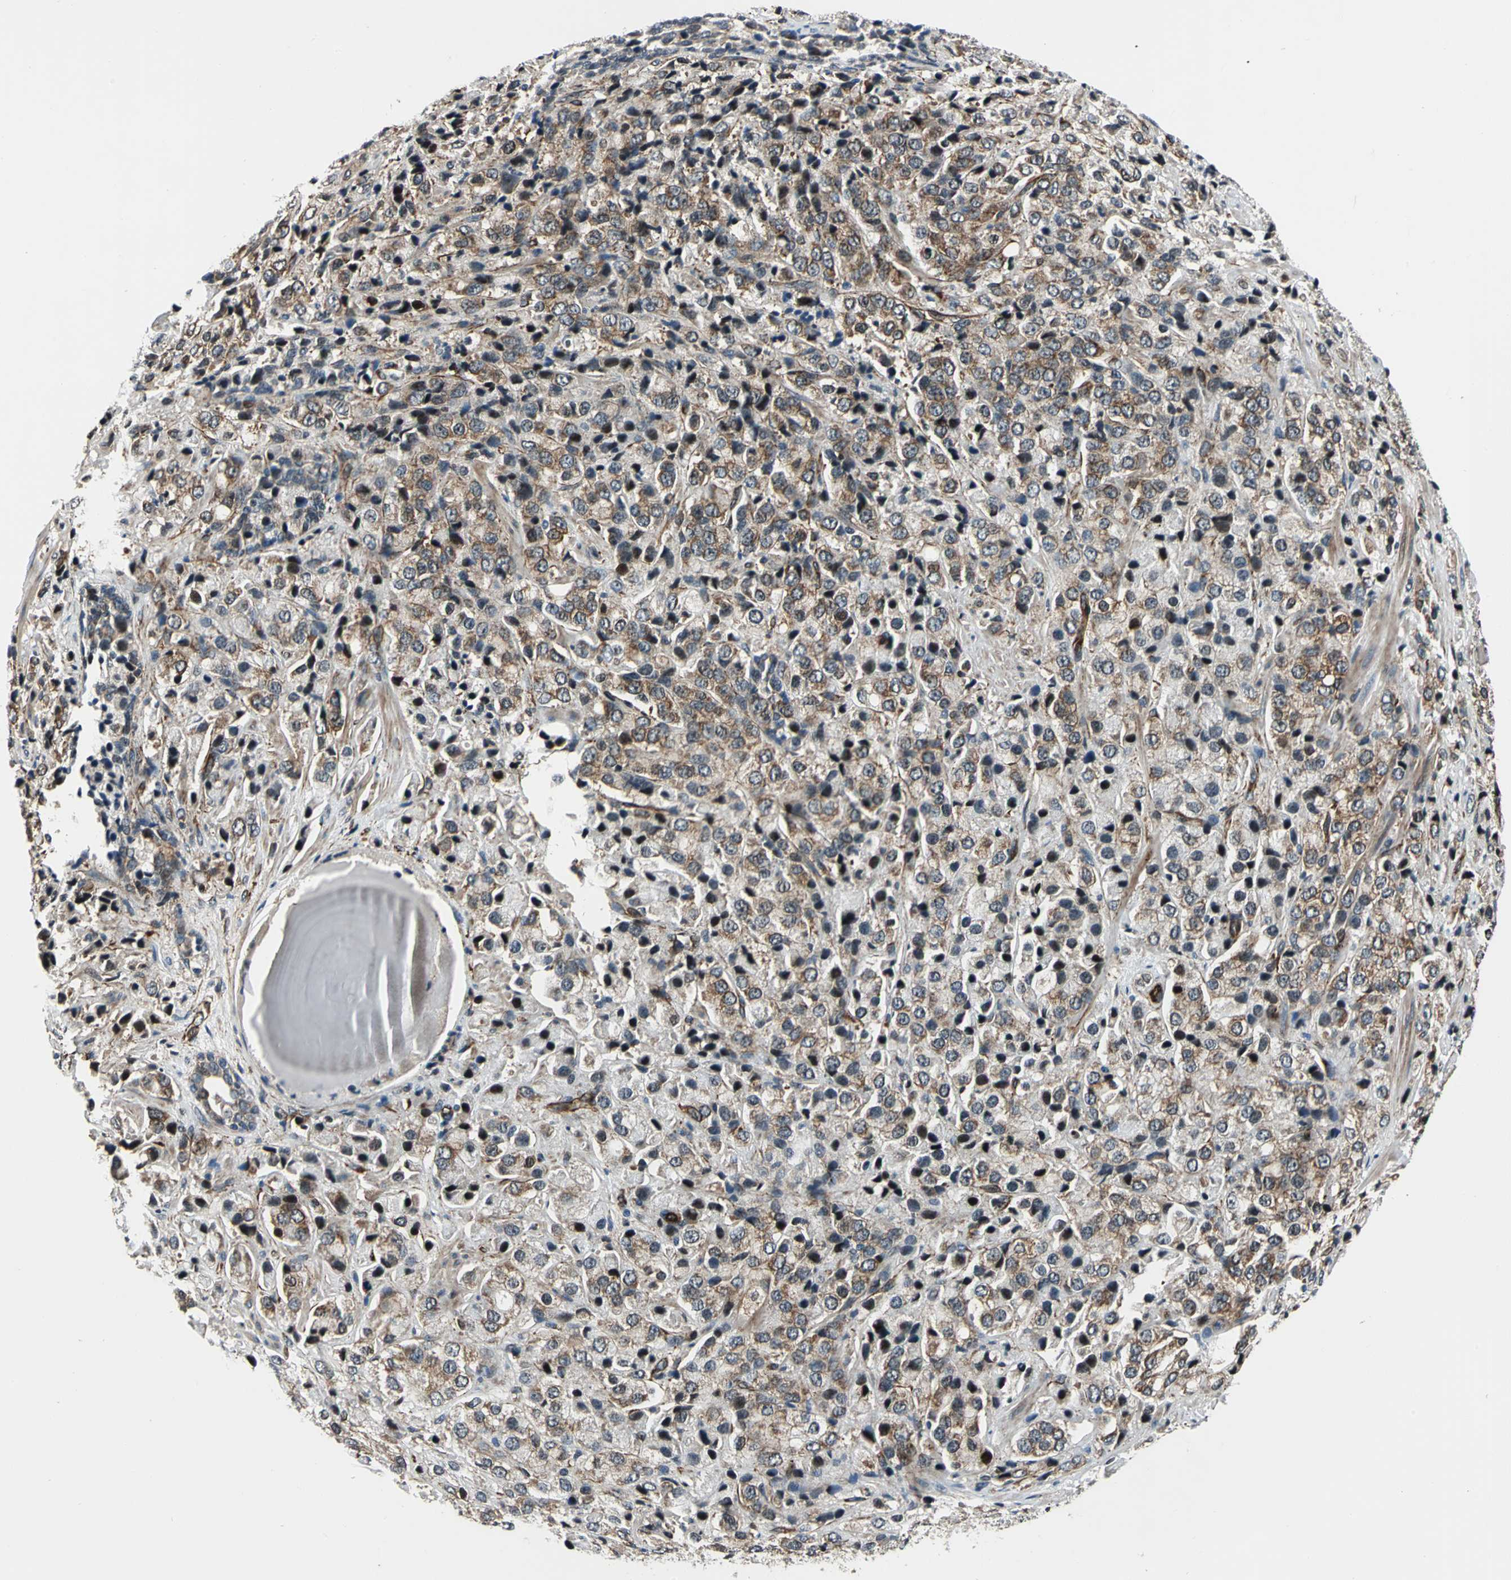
{"staining": {"intensity": "moderate", "quantity": "25%-75%", "location": "cytoplasmic/membranous"}, "tissue": "prostate cancer", "cell_type": "Tumor cells", "image_type": "cancer", "snomed": [{"axis": "morphology", "description": "Adenocarcinoma, High grade"}, {"axis": "topography", "description": "Prostate"}], "caption": "The image demonstrates staining of high-grade adenocarcinoma (prostate), revealing moderate cytoplasmic/membranous protein positivity (brown color) within tumor cells. (DAB IHC with brightfield microscopy, high magnification).", "gene": "EXD2", "patient": {"sex": "male", "age": 70}}